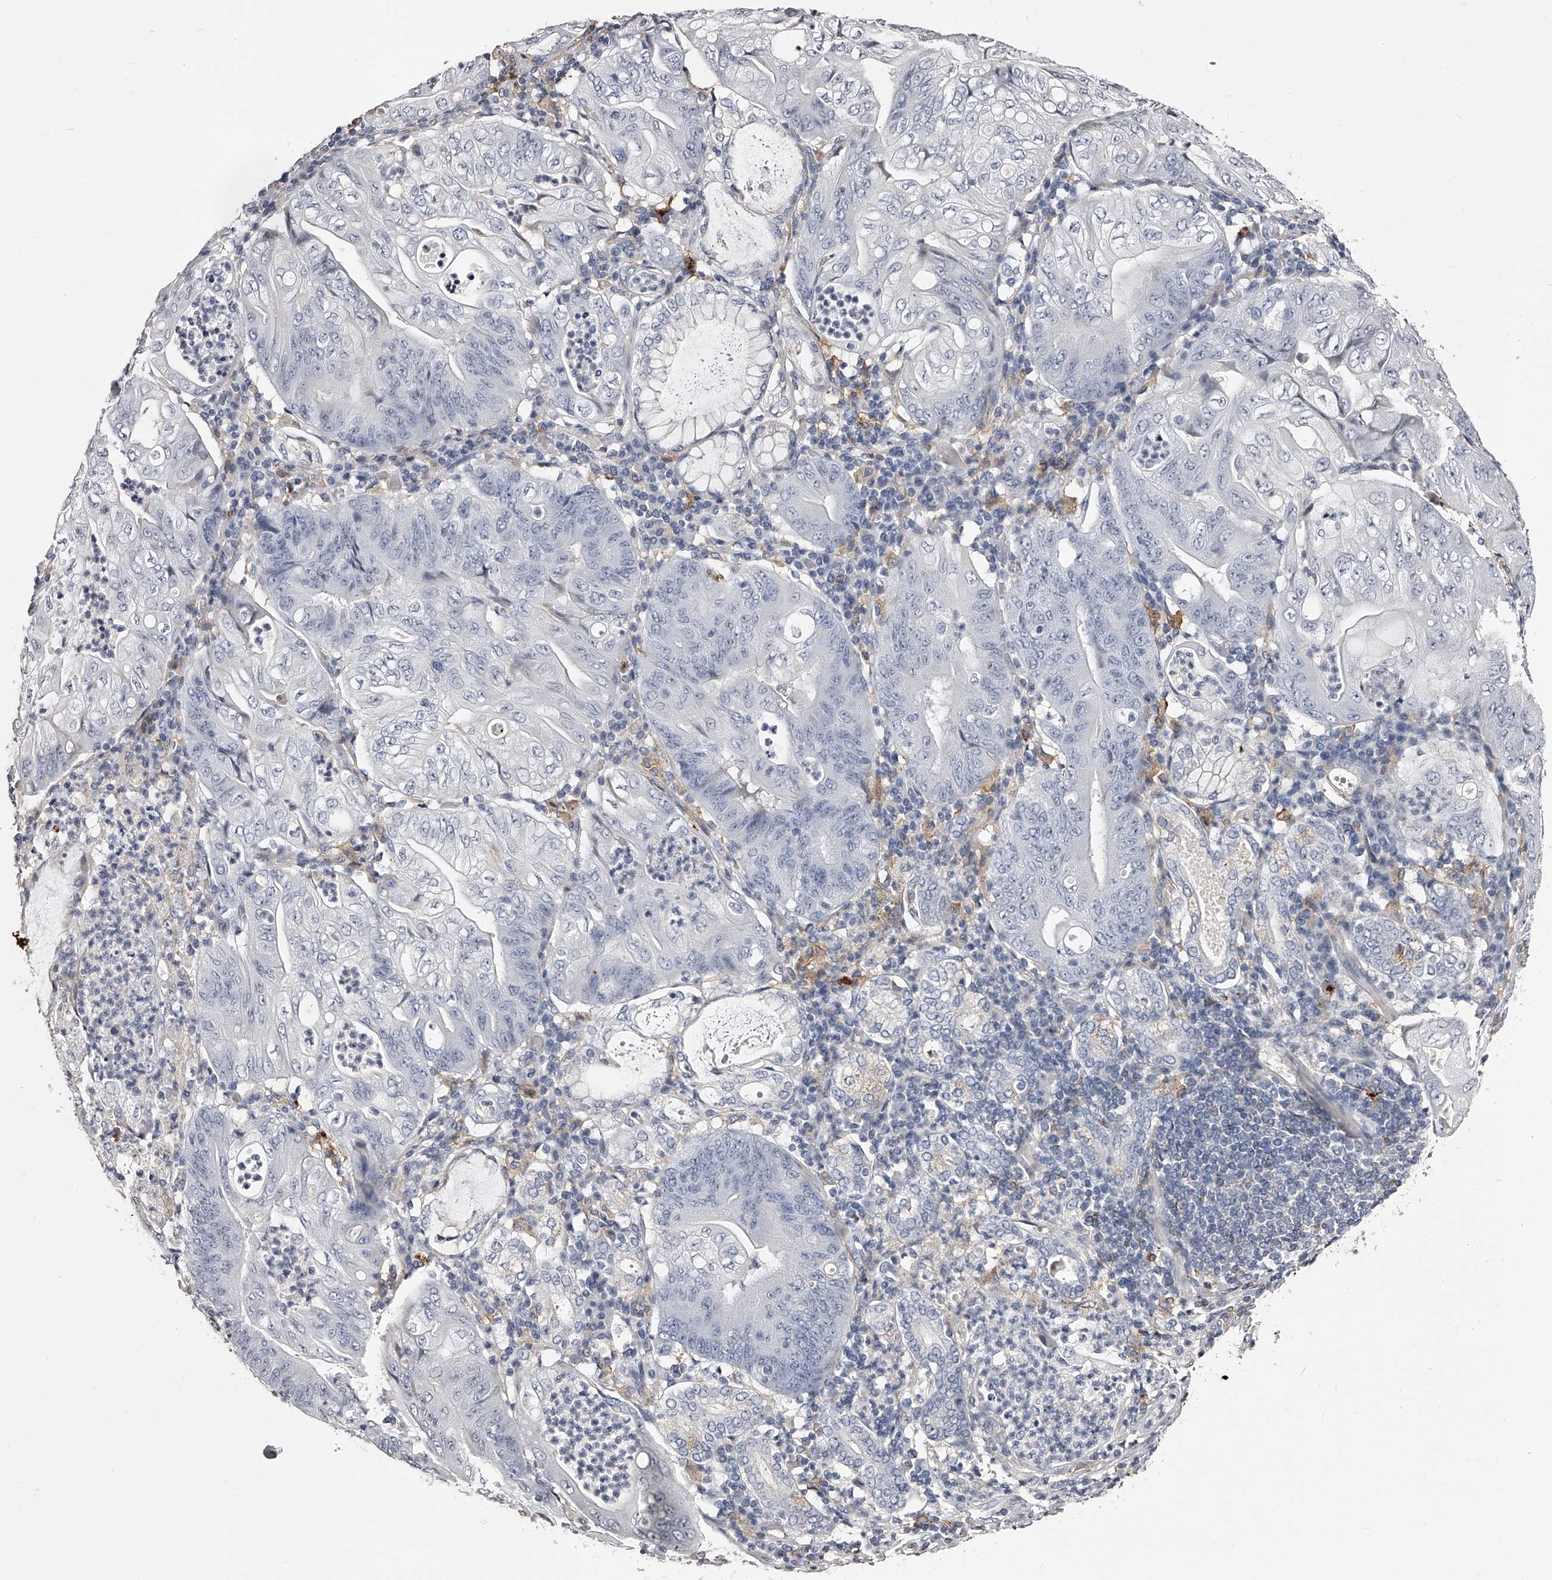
{"staining": {"intensity": "negative", "quantity": "none", "location": "none"}, "tissue": "stomach cancer", "cell_type": "Tumor cells", "image_type": "cancer", "snomed": [{"axis": "morphology", "description": "Adenocarcinoma, NOS"}, {"axis": "topography", "description": "Stomach"}], "caption": "DAB (3,3'-diaminobenzidine) immunohistochemical staining of stomach cancer exhibits no significant expression in tumor cells.", "gene": "PACSIN1", "patient": {"sex": "female", "age": 73}}